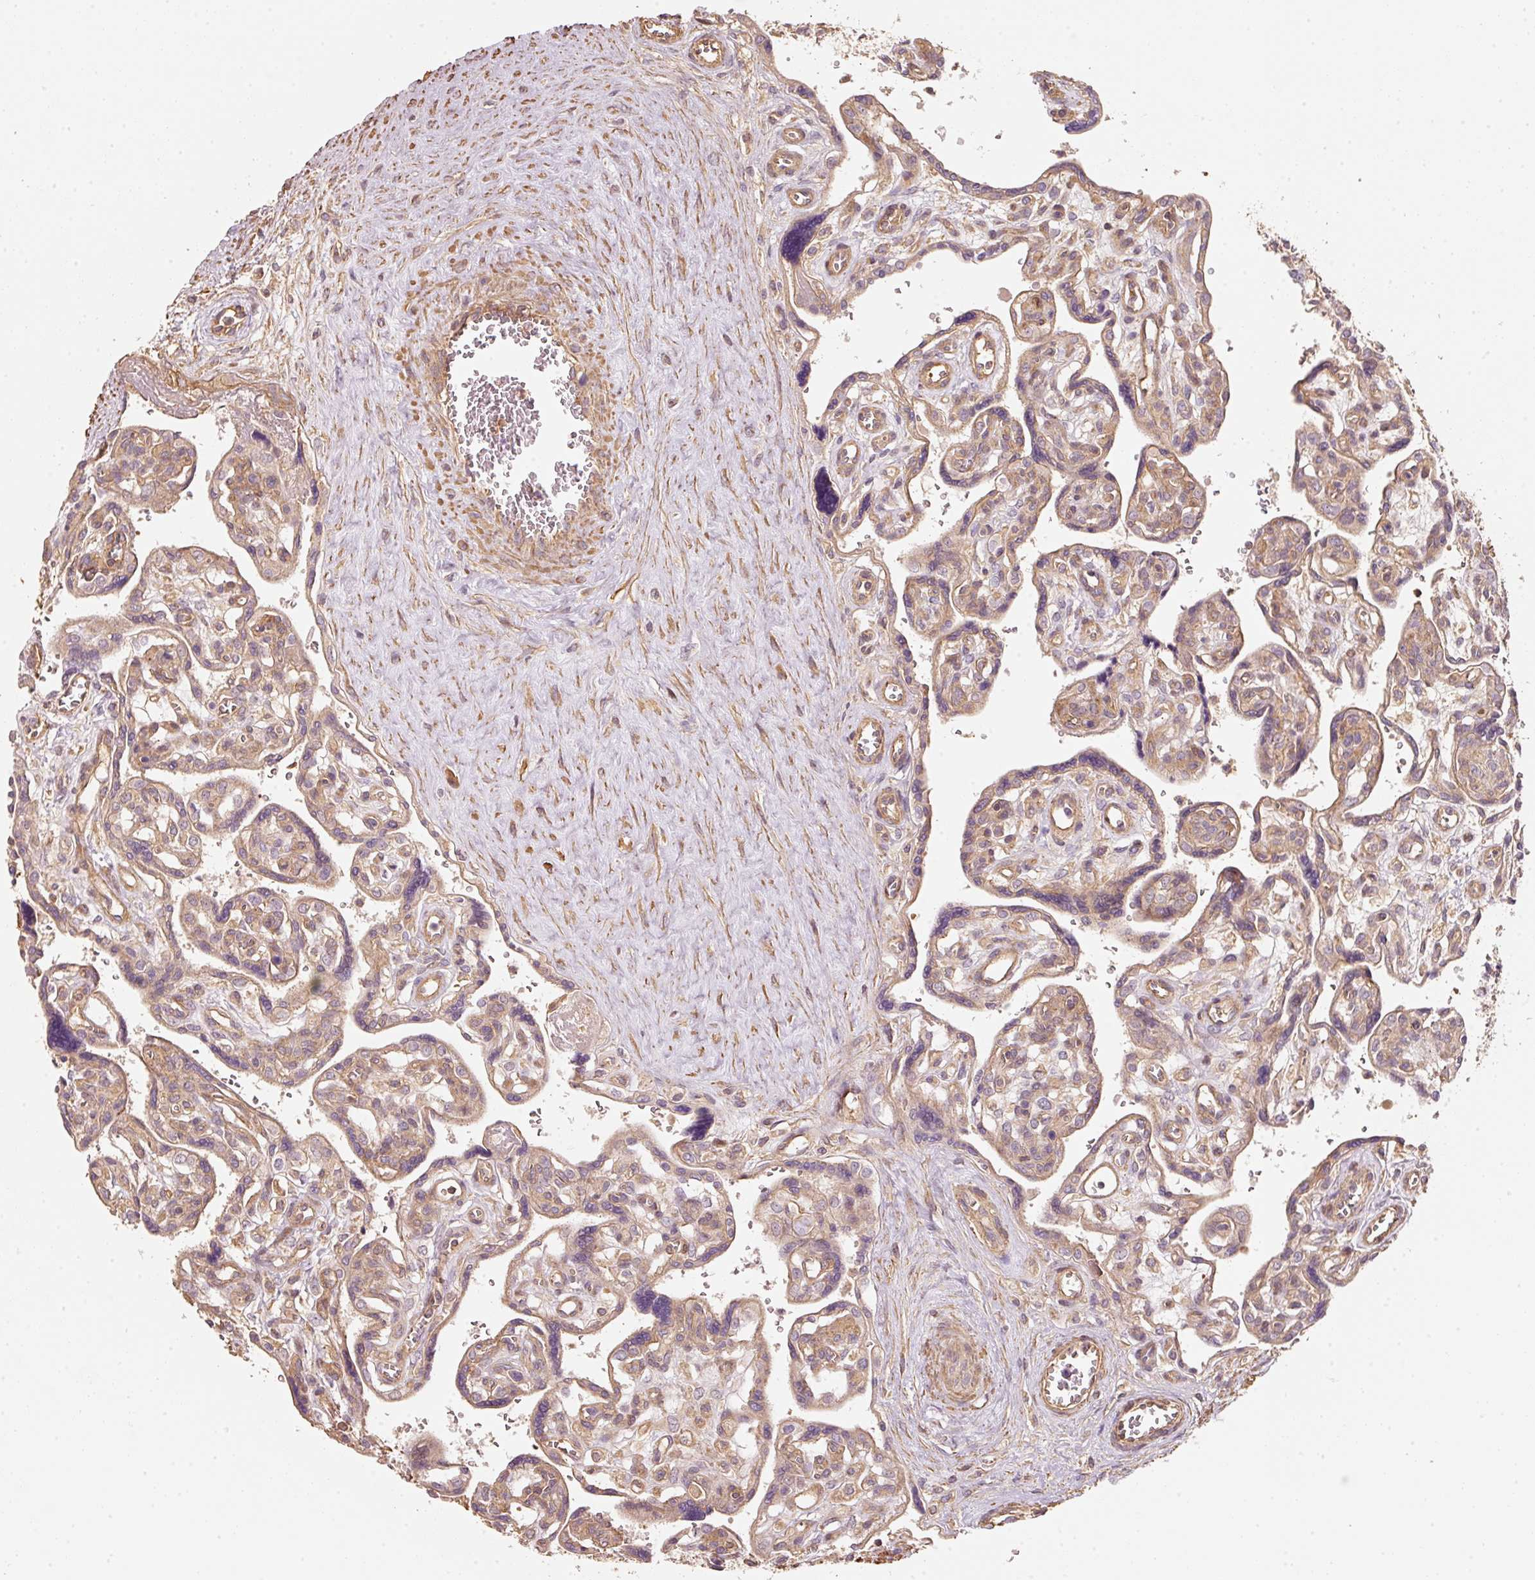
{"staining": {"intensity": "weak", "quantity": ">75%", "location": "cytoplasmic/membranous"}, "tissue": "placenta", "cell_type": "Decidual cells", "image_type": "normal", "snomed": [{"axis": "morphology", "description": "Normal tissue, NOS"}, {"axis": "topography", "description": "Placenta"}], "caption": "Weak cytoplasmic/membranous expression for a protein is seen in about >75% of decidual cells of unremarkable placenta using IHC.", "gene": "CEP95", "patient": {"sex": "female", "age": 39}}